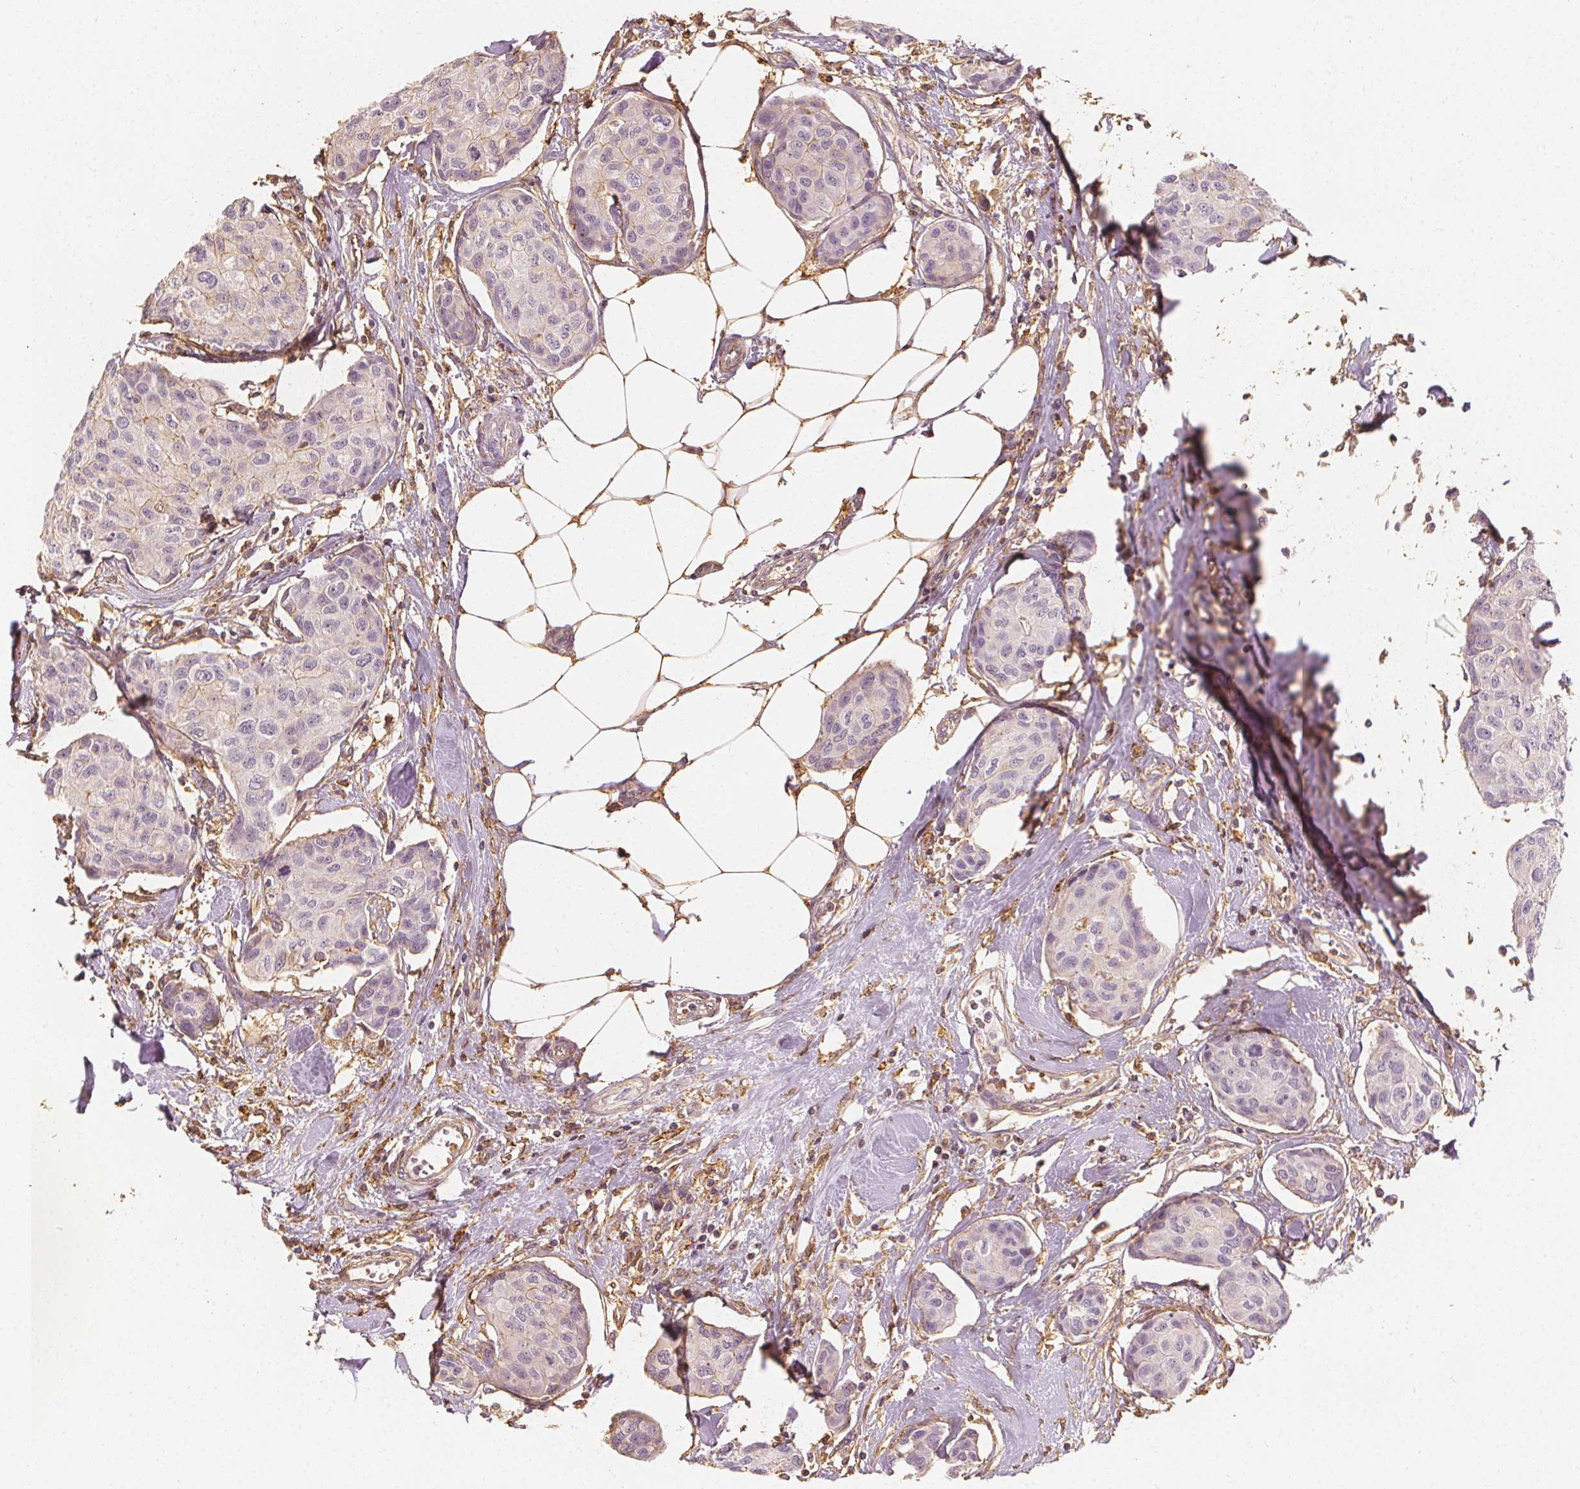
{"staining": {"intensity": "negative", "quantity": "none", "location": "none"}, "tissue": "breast cancer", "cell_type": "Tumor cells", "image_type": "cancer", "snomed": [{"axis": "morphology", "description": "Duct carcinoma"}, {"axis": "topography", "description": "Breast"}], "caption": "This is a micrograph of immunohistochemistry (IHC) staining of breast cancer (intraductal carcinoma), which shows no staining in tumor cells.", "gene": "ARHGAP26", "patient": {"sex": "female", "age": 80}}